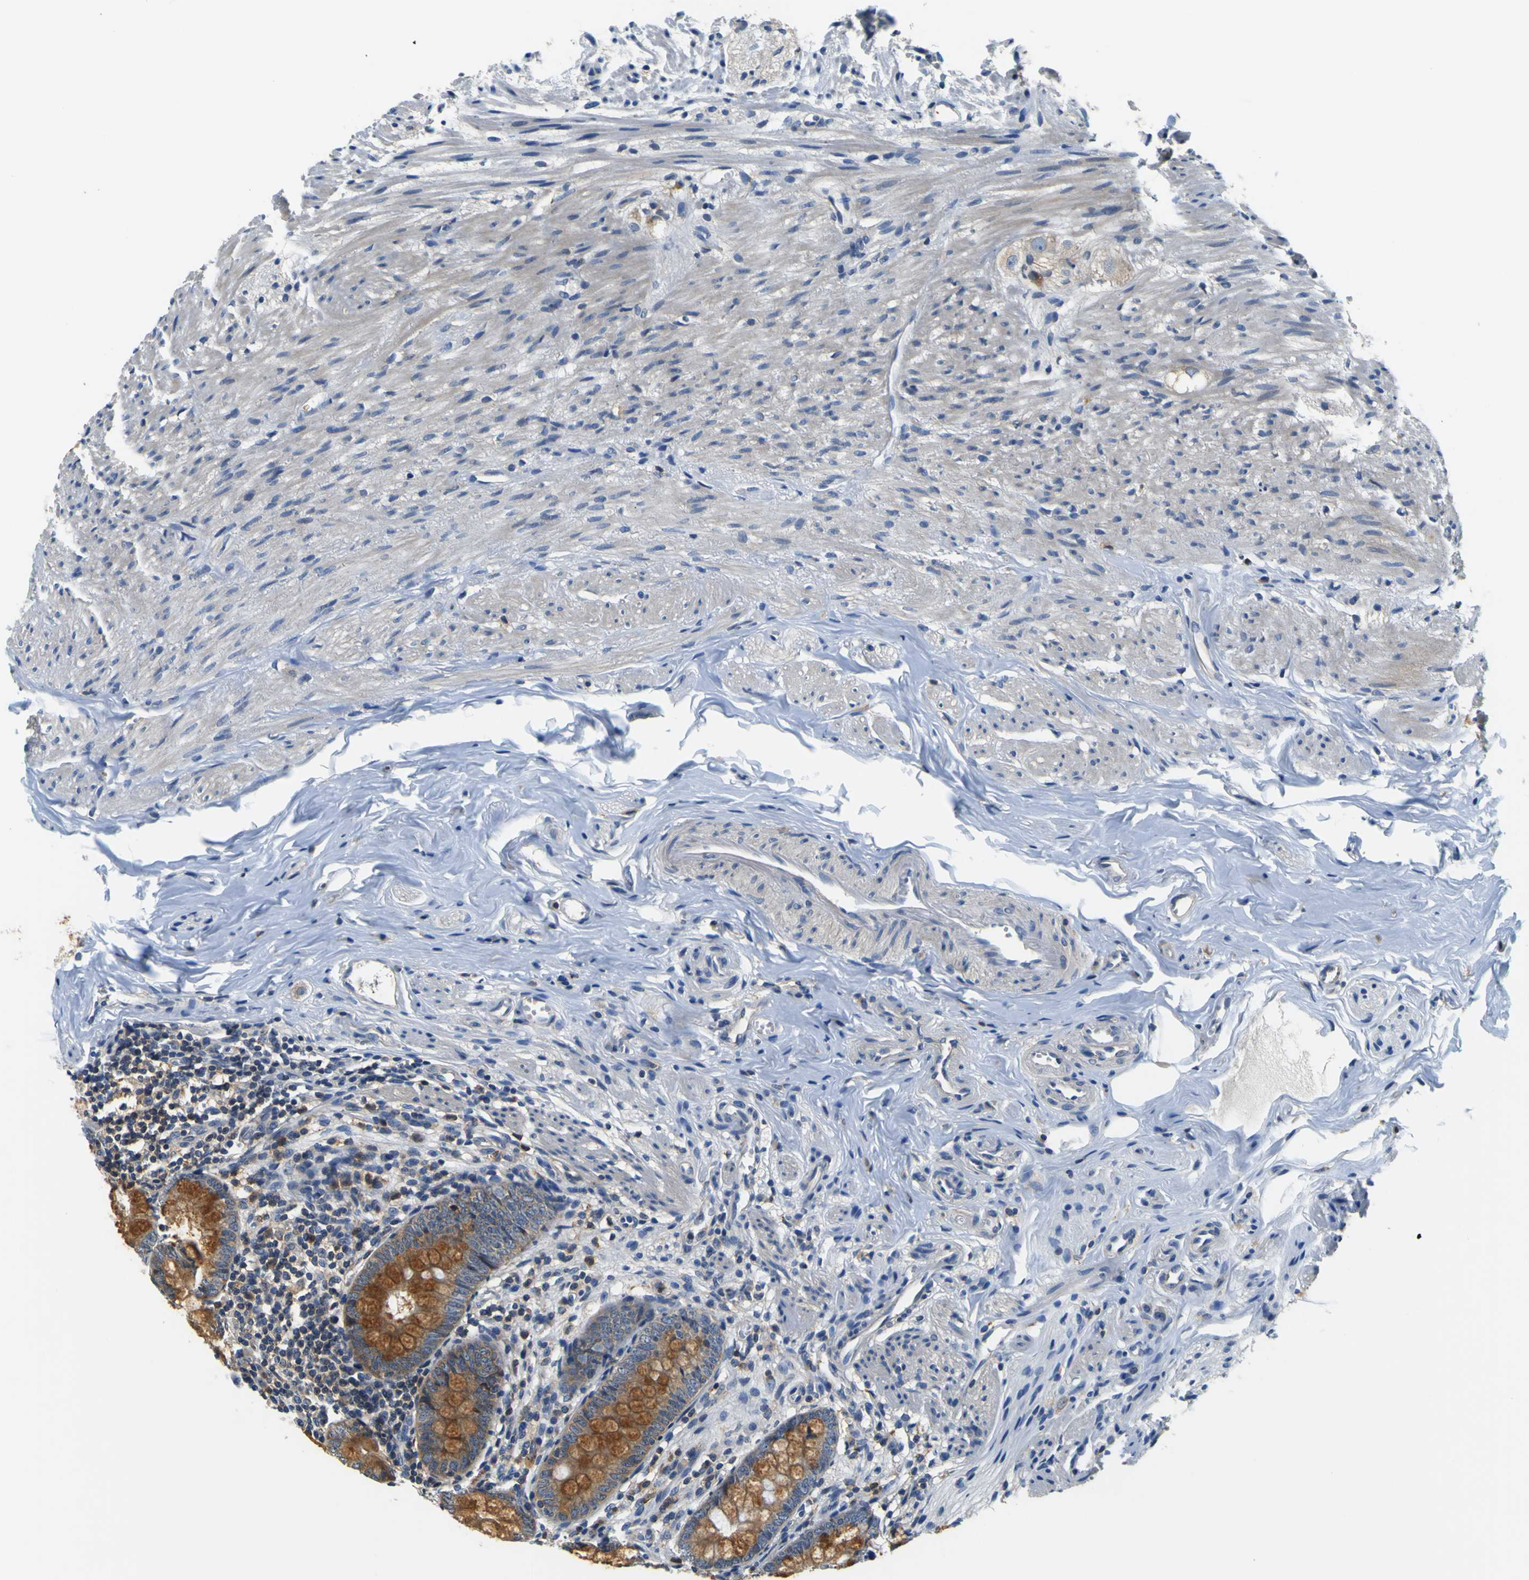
{"staining": {"intensity": "strong", "quantity": ">75%", "location": "cytoplasmic/membranous"}, "tissue": "appendix", "cell_type": "Glandular cells", "image_type": "normal", "snomed": [{"axis": "morphology", "description": "Normal tissue, NOS"}, {"axis": "topography", "description": "Appendix"}], "caption": "High-magnification brightfield microscopy of unremarkable appendix stained with DAB (brown) and counterstained with hematoxylin (blue). glandular cells exhibit strong cytoplasmic/membranous positivity is appreciated in approximately>75% of cells.", "gene": "TNIK", "patient": {"sex": "female", "age": 77}}